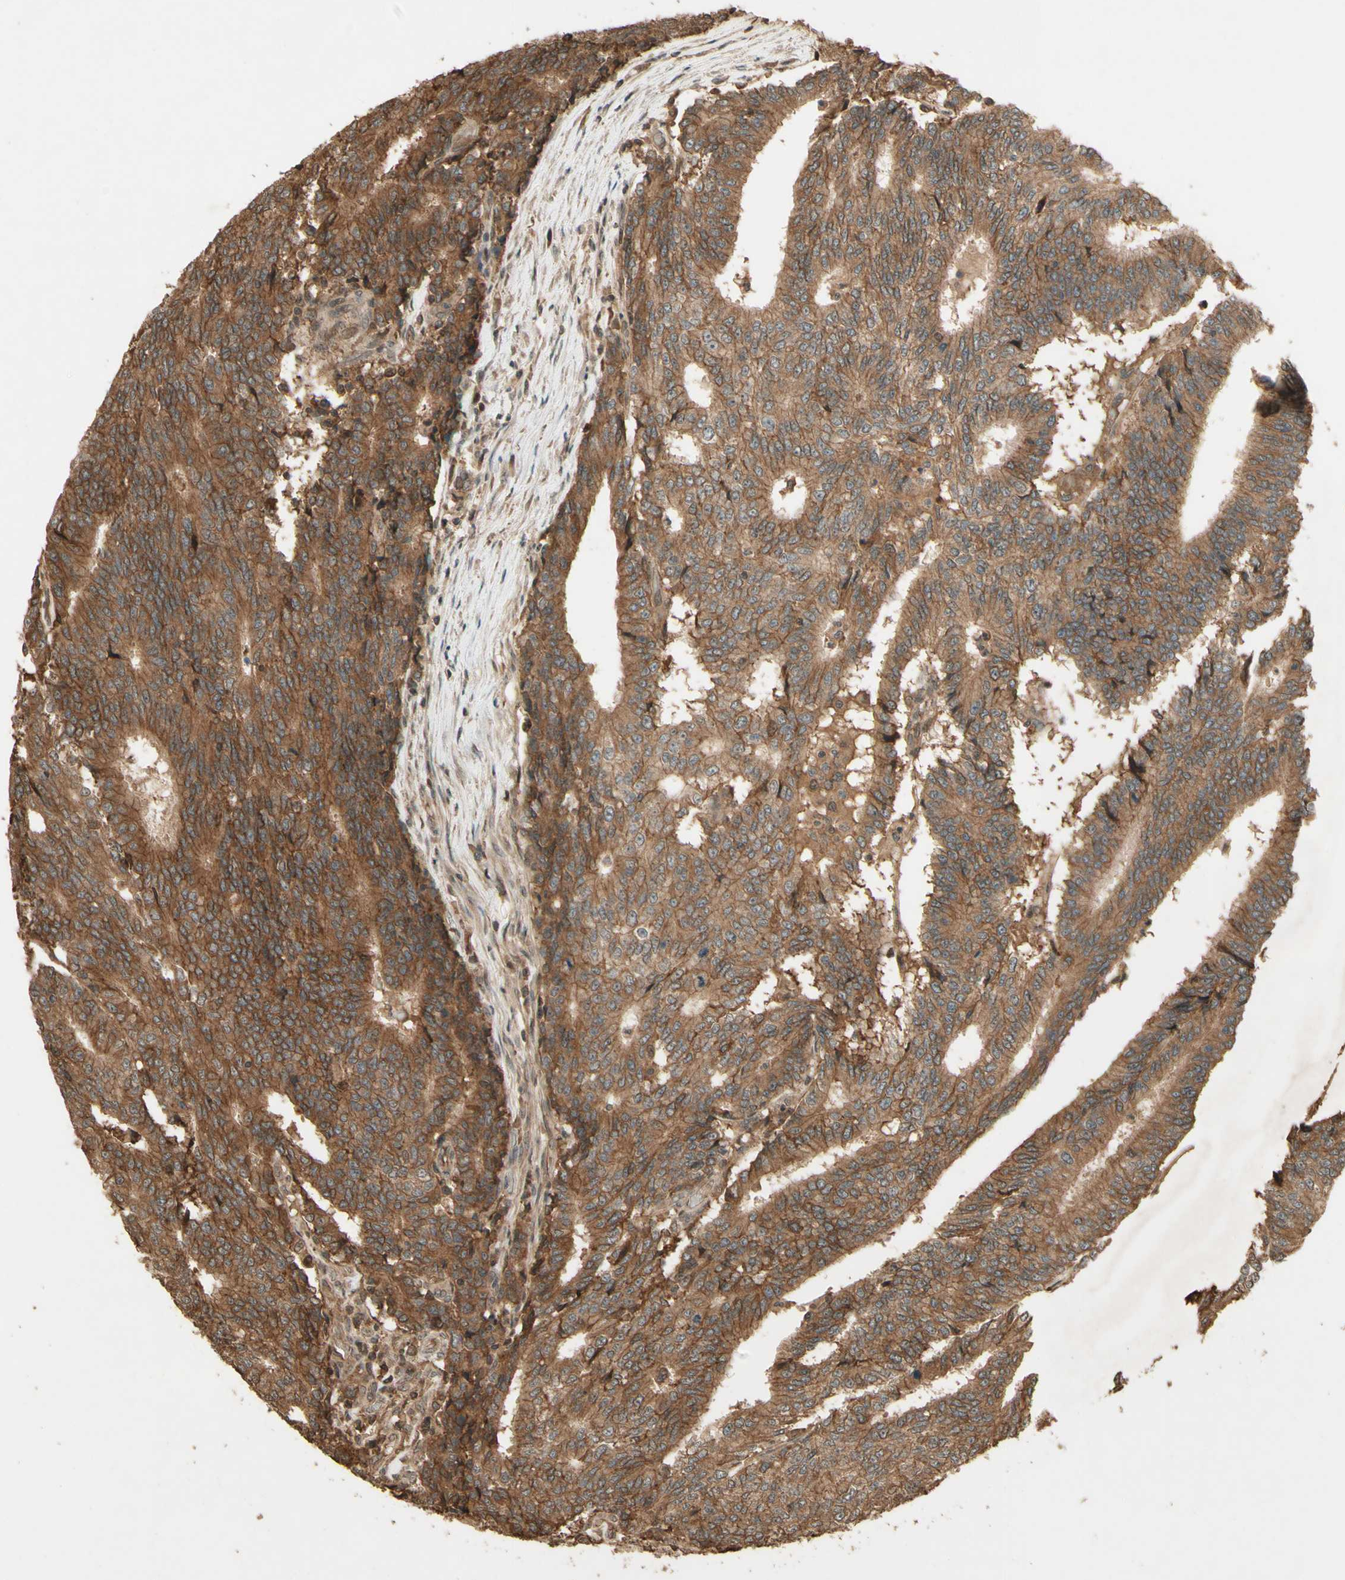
{"staining": {"intensity": "moderate", "quantity": ">75%", "location": "cytoplasmic/membranous"}, "tissue": "prostate cancer", "cell_type": "Tumor cells", "image_type": "cancer", "snomed": [{"axis": "morphology", "description": "Normal tissue, NOS"}, {"axis": "morphology", "description": "Adenocarcinoma, High grade"}, {"axis": "topography", "description": "Prostate"}, {"axis": "topography", "description": "Seminal veicle"}], "caption": "Immunohistochemistry (IHC) (DAB) staining of prostate adenocarcinoma (high-grade) demonstrates moderate cytoplasmic/membranous protein expression in approximately >75% of tumor cells.", "gene": "SMAD9", "patient": {"sex": "male", "age": 55}}